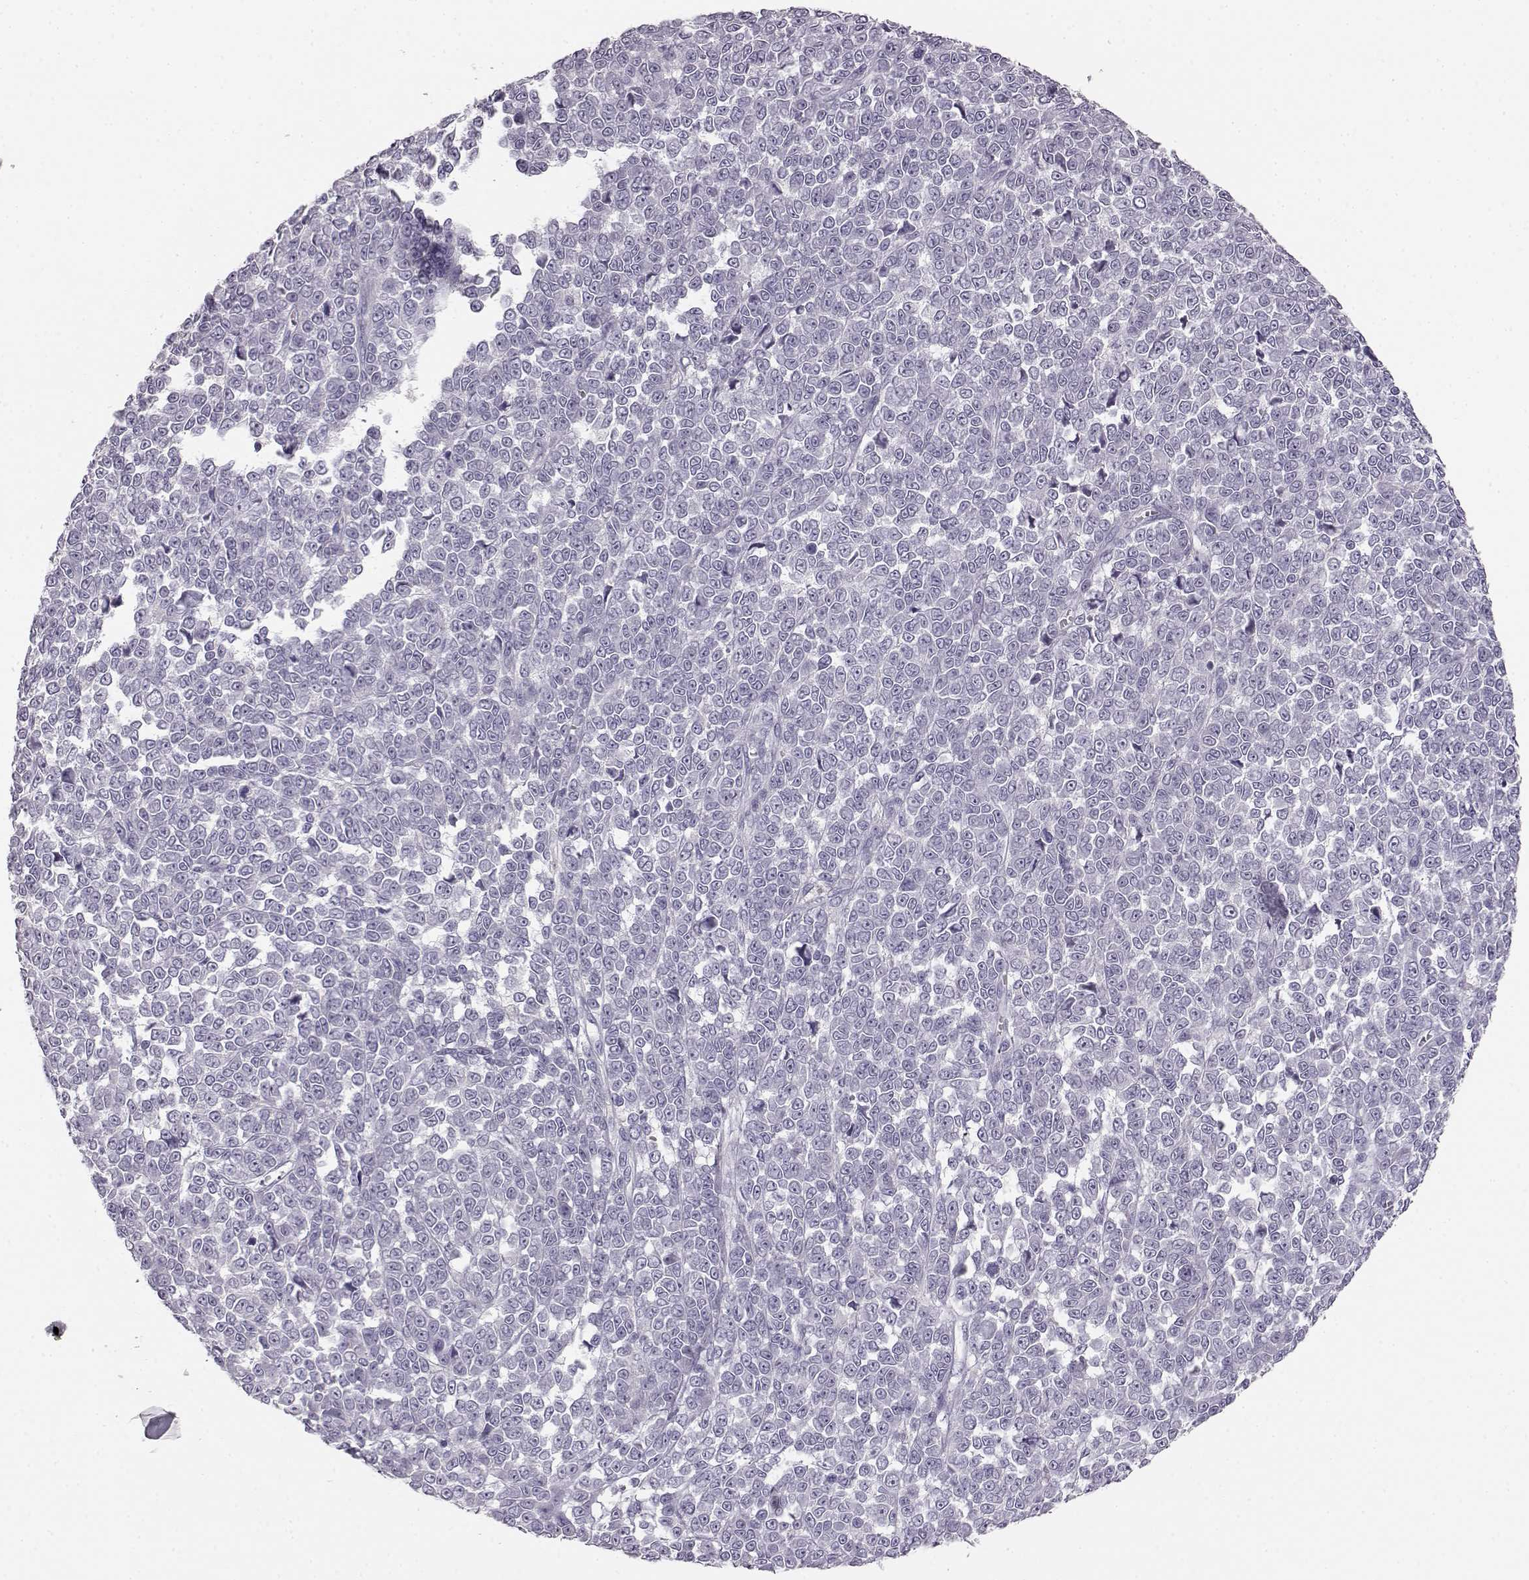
{"staining": {"intensity": "negative", "quantity": "none", "location": "none"}, "tissue": "melanoma", "cell_type": "Tumor cells", "image_type": "cancer", "snomed": [{"axis": "morphology", "description": "Malignant melanoma, NOS"}, {"axis": "topography", "description": "Skin"}], "caption": "High magnification brightfield microscopy of melanoma stained with DAB (brown) and counterstained with hematoxylin (blue): tumor cells show no significant staining.", "gene": "KIAA0319", "patient": {"sex": "female", "age": 95}}